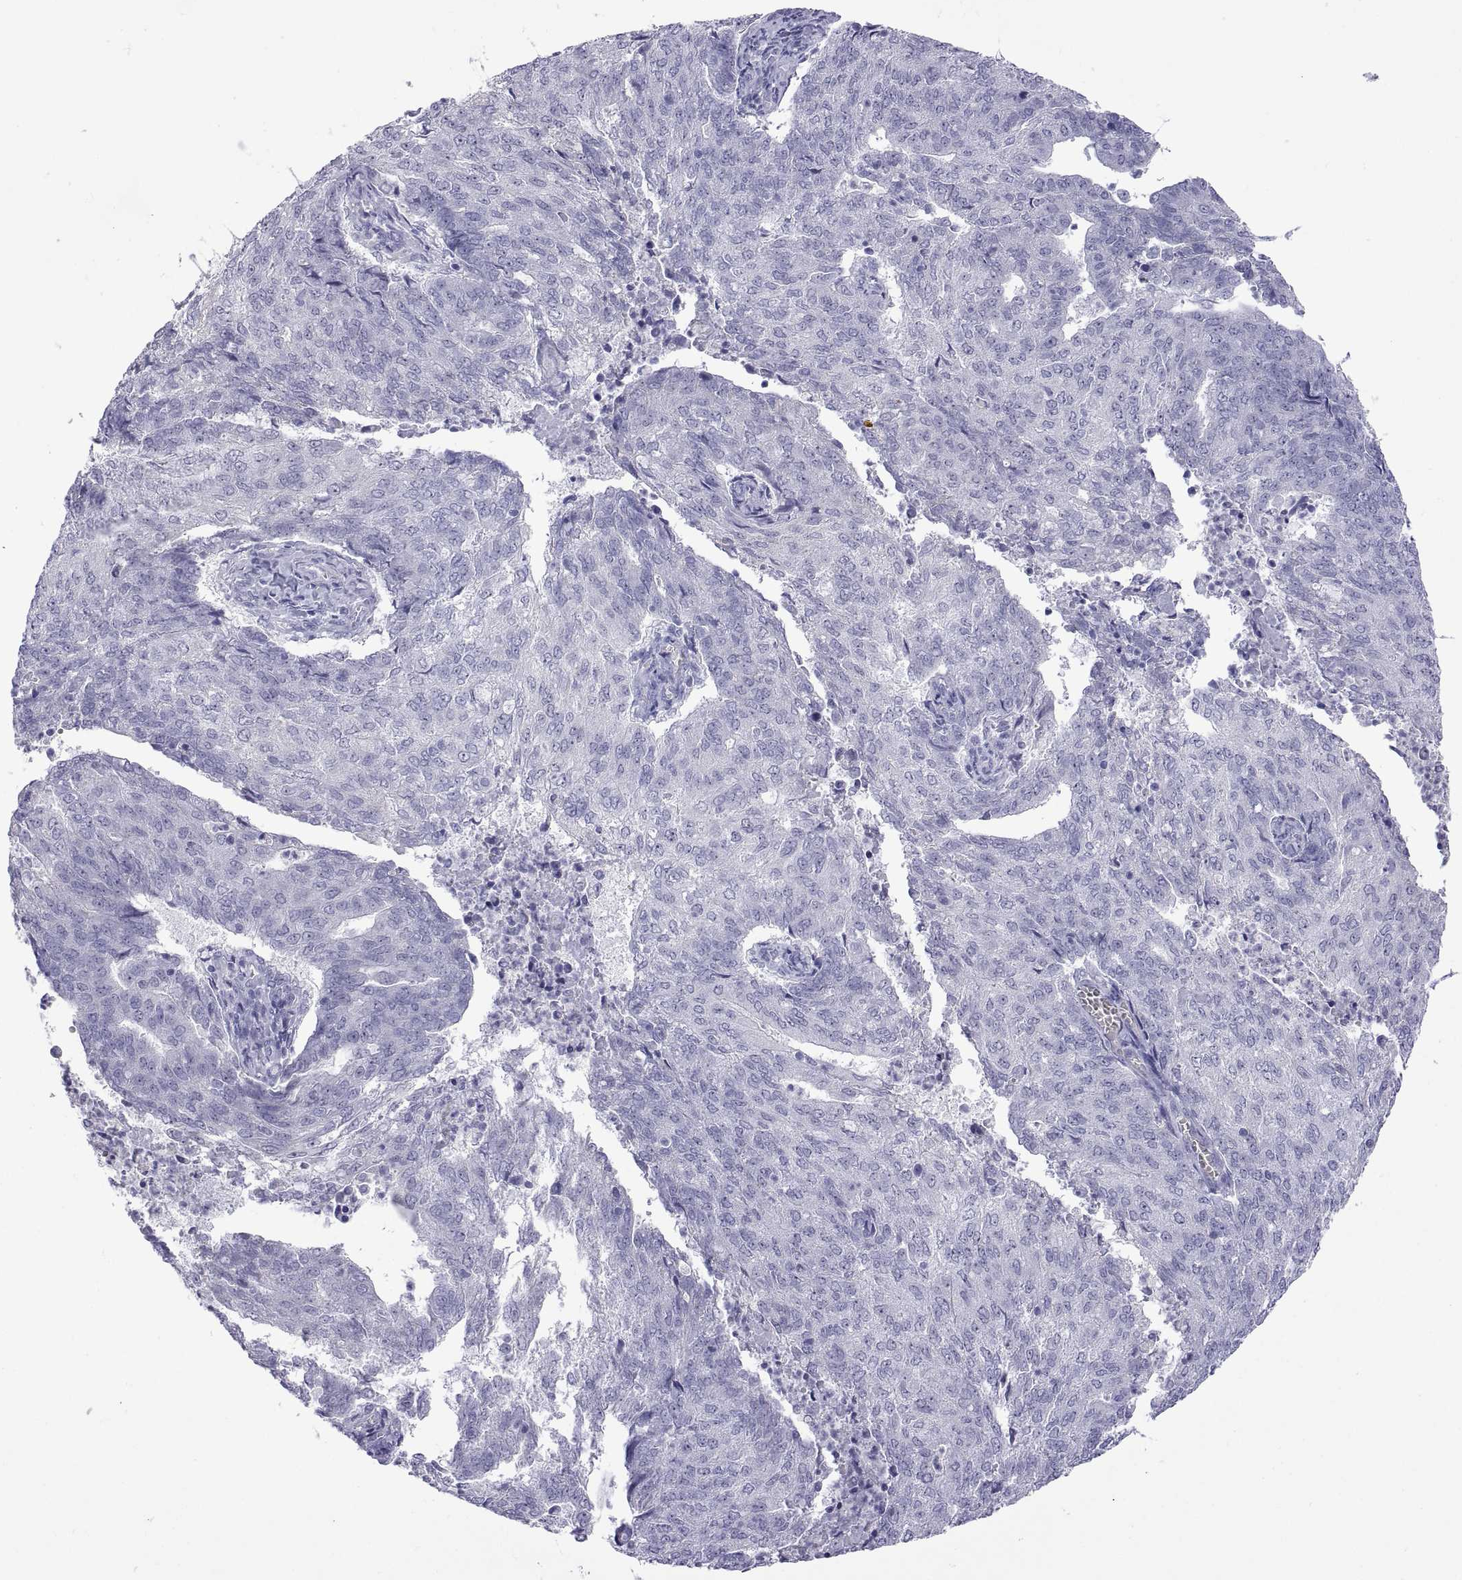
{"staining": {"intensity": "negative", "quantity": "none", "location": "none"}, "tissue": "endometrial cancer", "cell_type": "Tumor cells", "image_type": "cancer", "snomed": [{"axis": "morphology", "description": "Adenocarcinoma, NOS"}, {"axis": "topography", "description": "Endometrium"}], "caption": "A high-resolution photomicrograph shows immunohistochemistry (IHC) staining of endometrial cancer, which shows no significant staining in tumor cells. (Brightfield microscopy of DAB immunohistochemistry (IHC) at high magnification).", "gene": "VSX2", "patient": {"sex": "female", "age": 82}}